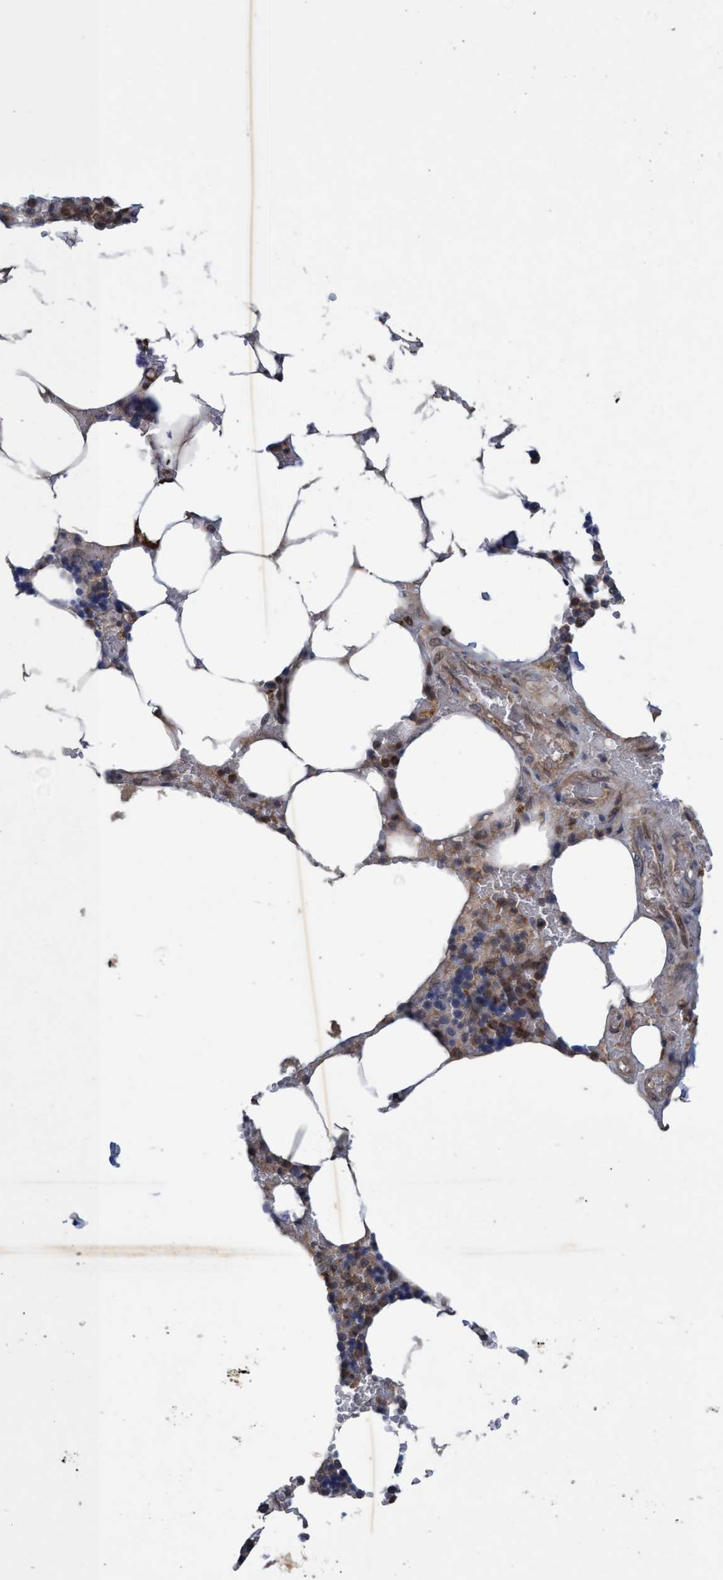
{"staining": {"intensity": "weak", "quantity": "25%-75%", "location": "cytoplasmic/membranous,nuclear"}, "tissue": "bone marrow", "cell_type": "Hematopoietic cells", "image_type": "normal", "snomed": [{"axis": "morphology", "description": "Normal tissue, NOS"}, {"axis": "topography", "description": "Bone marrow"}], "caption": "A brown stain labels weak cytoplasmic/membranous,nuclear positivity of a protein in hematopoietic cells of normal bone marrow. (Brightfield microscopy of DAB IHC at high magnification).", "gene": "ZNF677", "patient": {"sex": "male", "age": 70}}